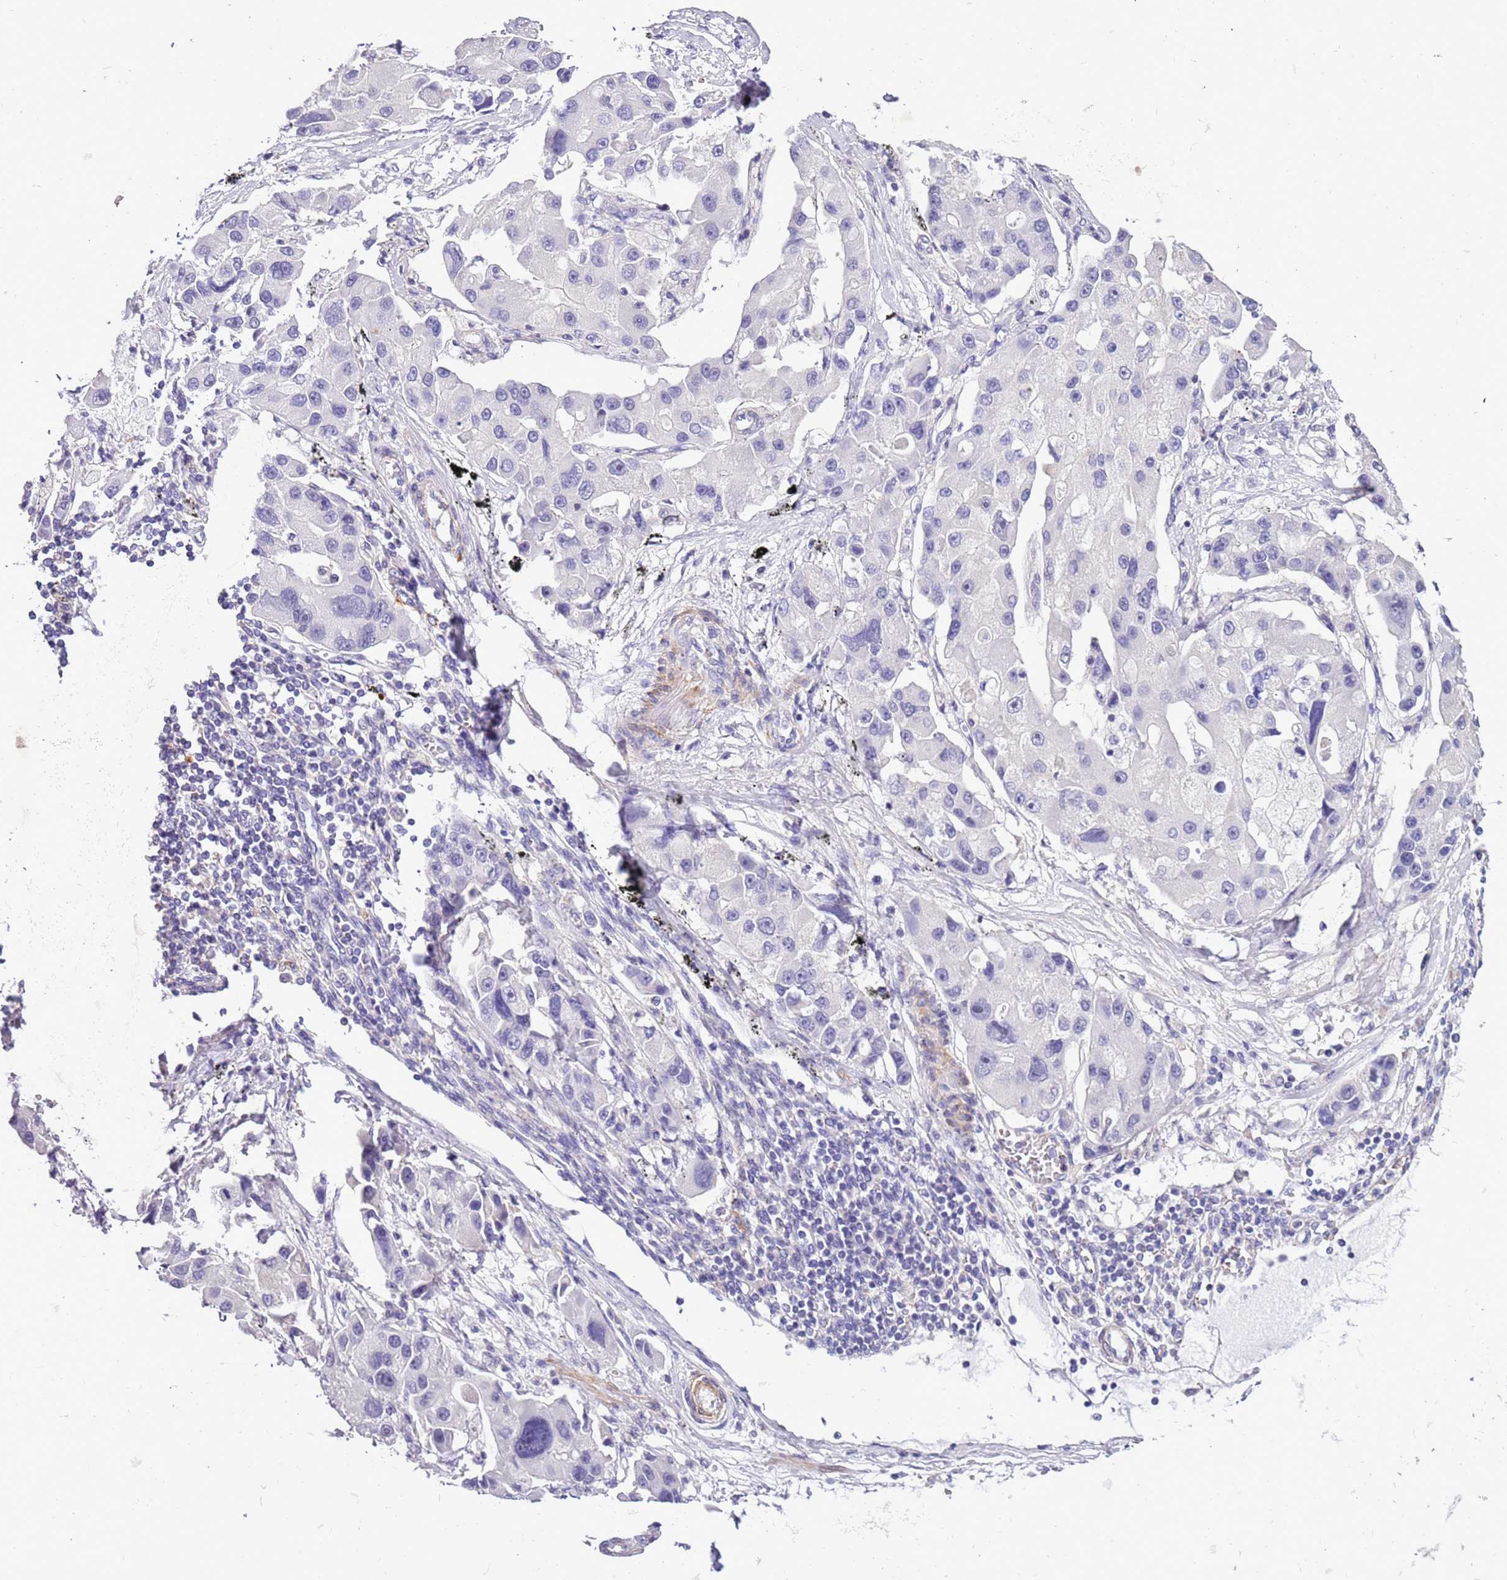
{"staining": {"intensity": "negative", "quantity": "none", "location": "none"}, "tissue": "lung cancer", "cell_type": "Tumor cells", "image_type": "cancer", "snomed": [{"axis": "morphology", "description": "Adenocarcinoma, NOS"}, {"axis": "topography", "description": "Lung"}], "caption": "Tumor cells show no significant positivity in lung adenocarcinoma.", "gene": "PCGF2", "patient": {"sex": "female", "age": 54}}